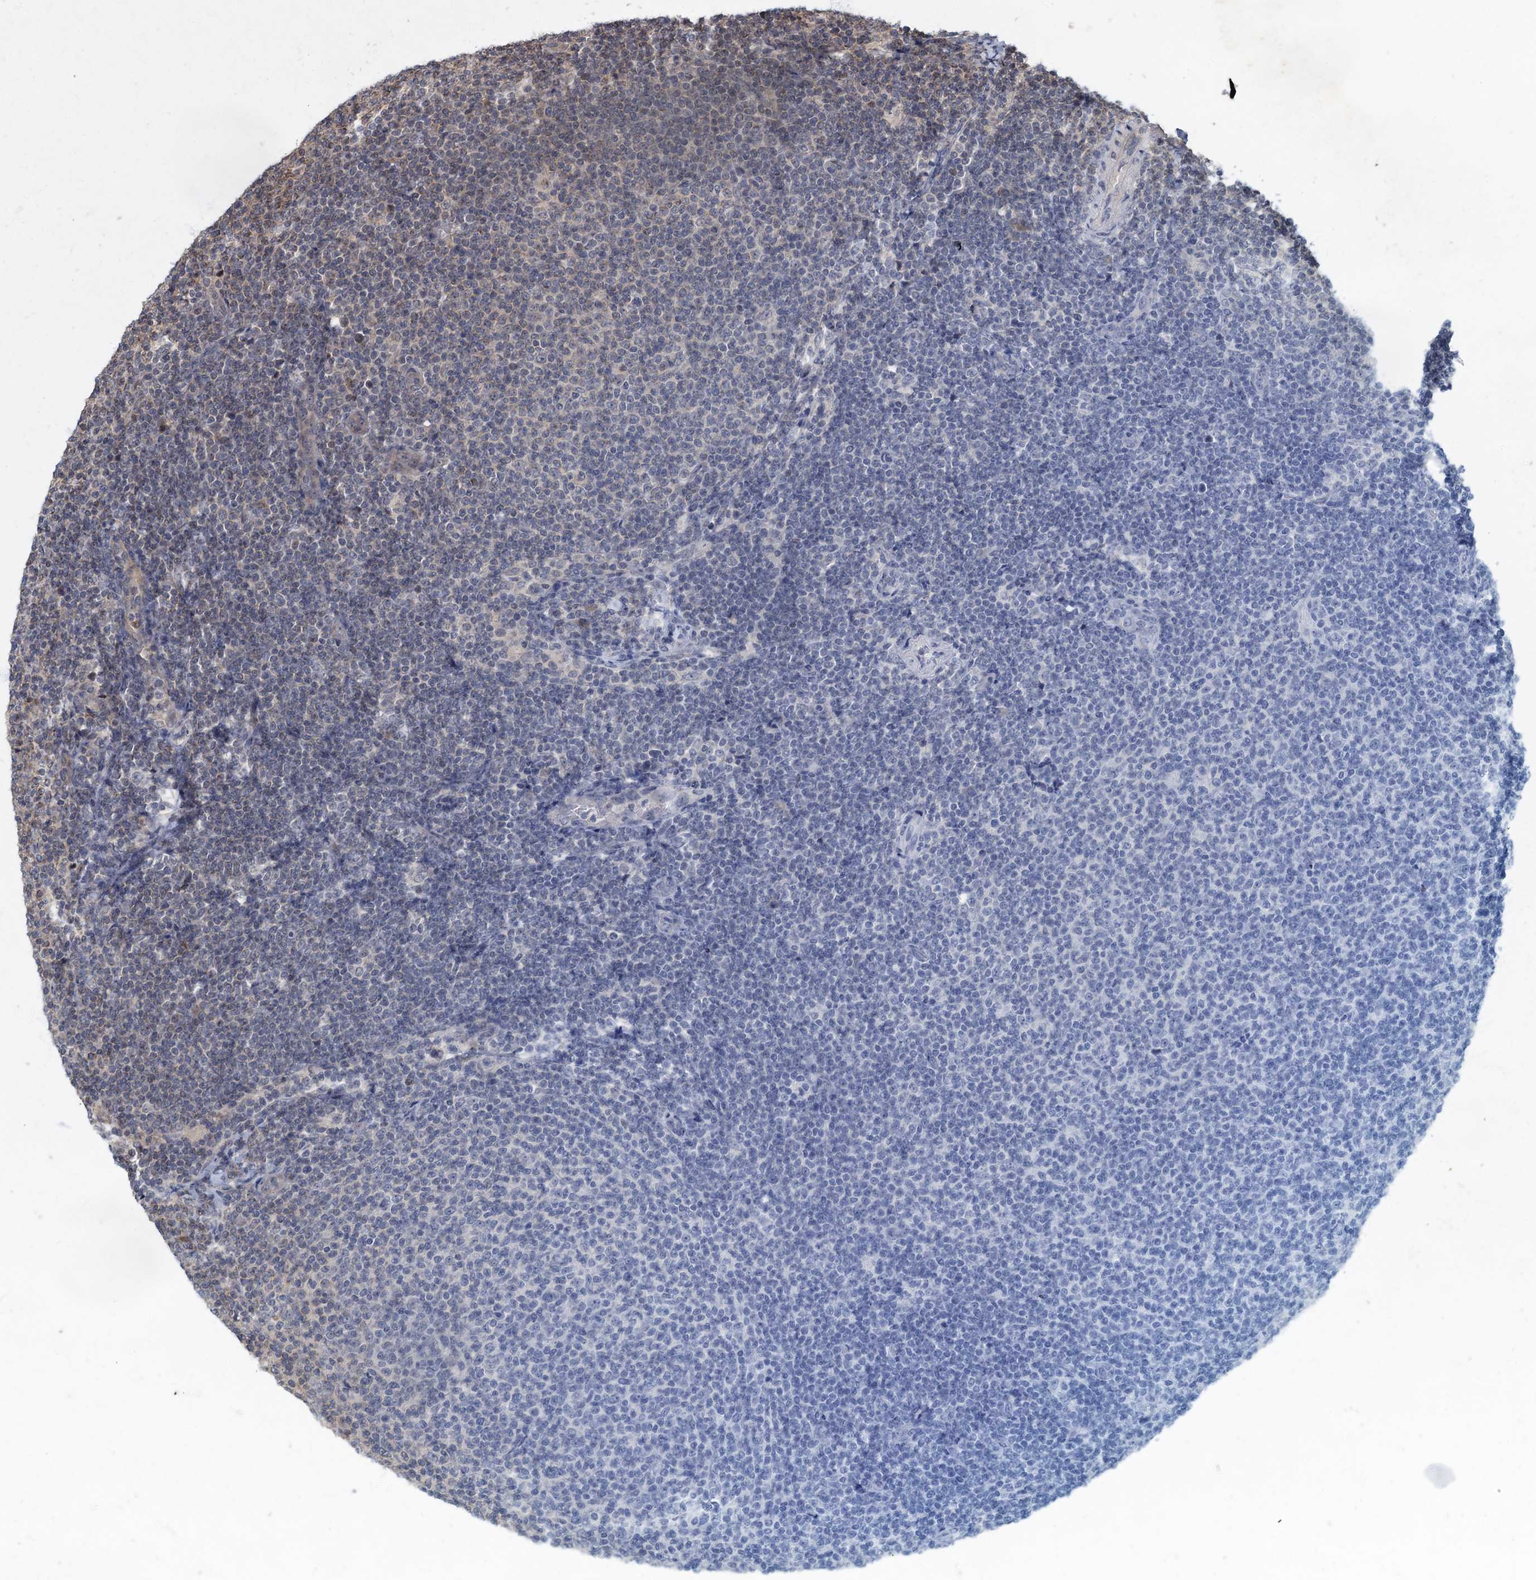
{"staining": {"intensity": "moderate", "quantity": "<25%", "location": "cytoplasmic/membranous"}, "tissue": "lymphoma", "cell_type": "Tumor cells", "image_type": "cancer", "snomed": [{"axis": "morphology", "description": "Malignant lymphoma, non-Hodgkin's type, Low grade"}, {"axis": "topography", "description": "Lymph node"}], "caption": "Low-grade malignant lymphoma, non-Hodgkin's type stained with a brown dye reveals moderate cytoplasmic/membranous positive expression in approximately <25% of tumor cells.", "gene": "SLC11A2", "patient": {"sex": "male", "age": 66}}